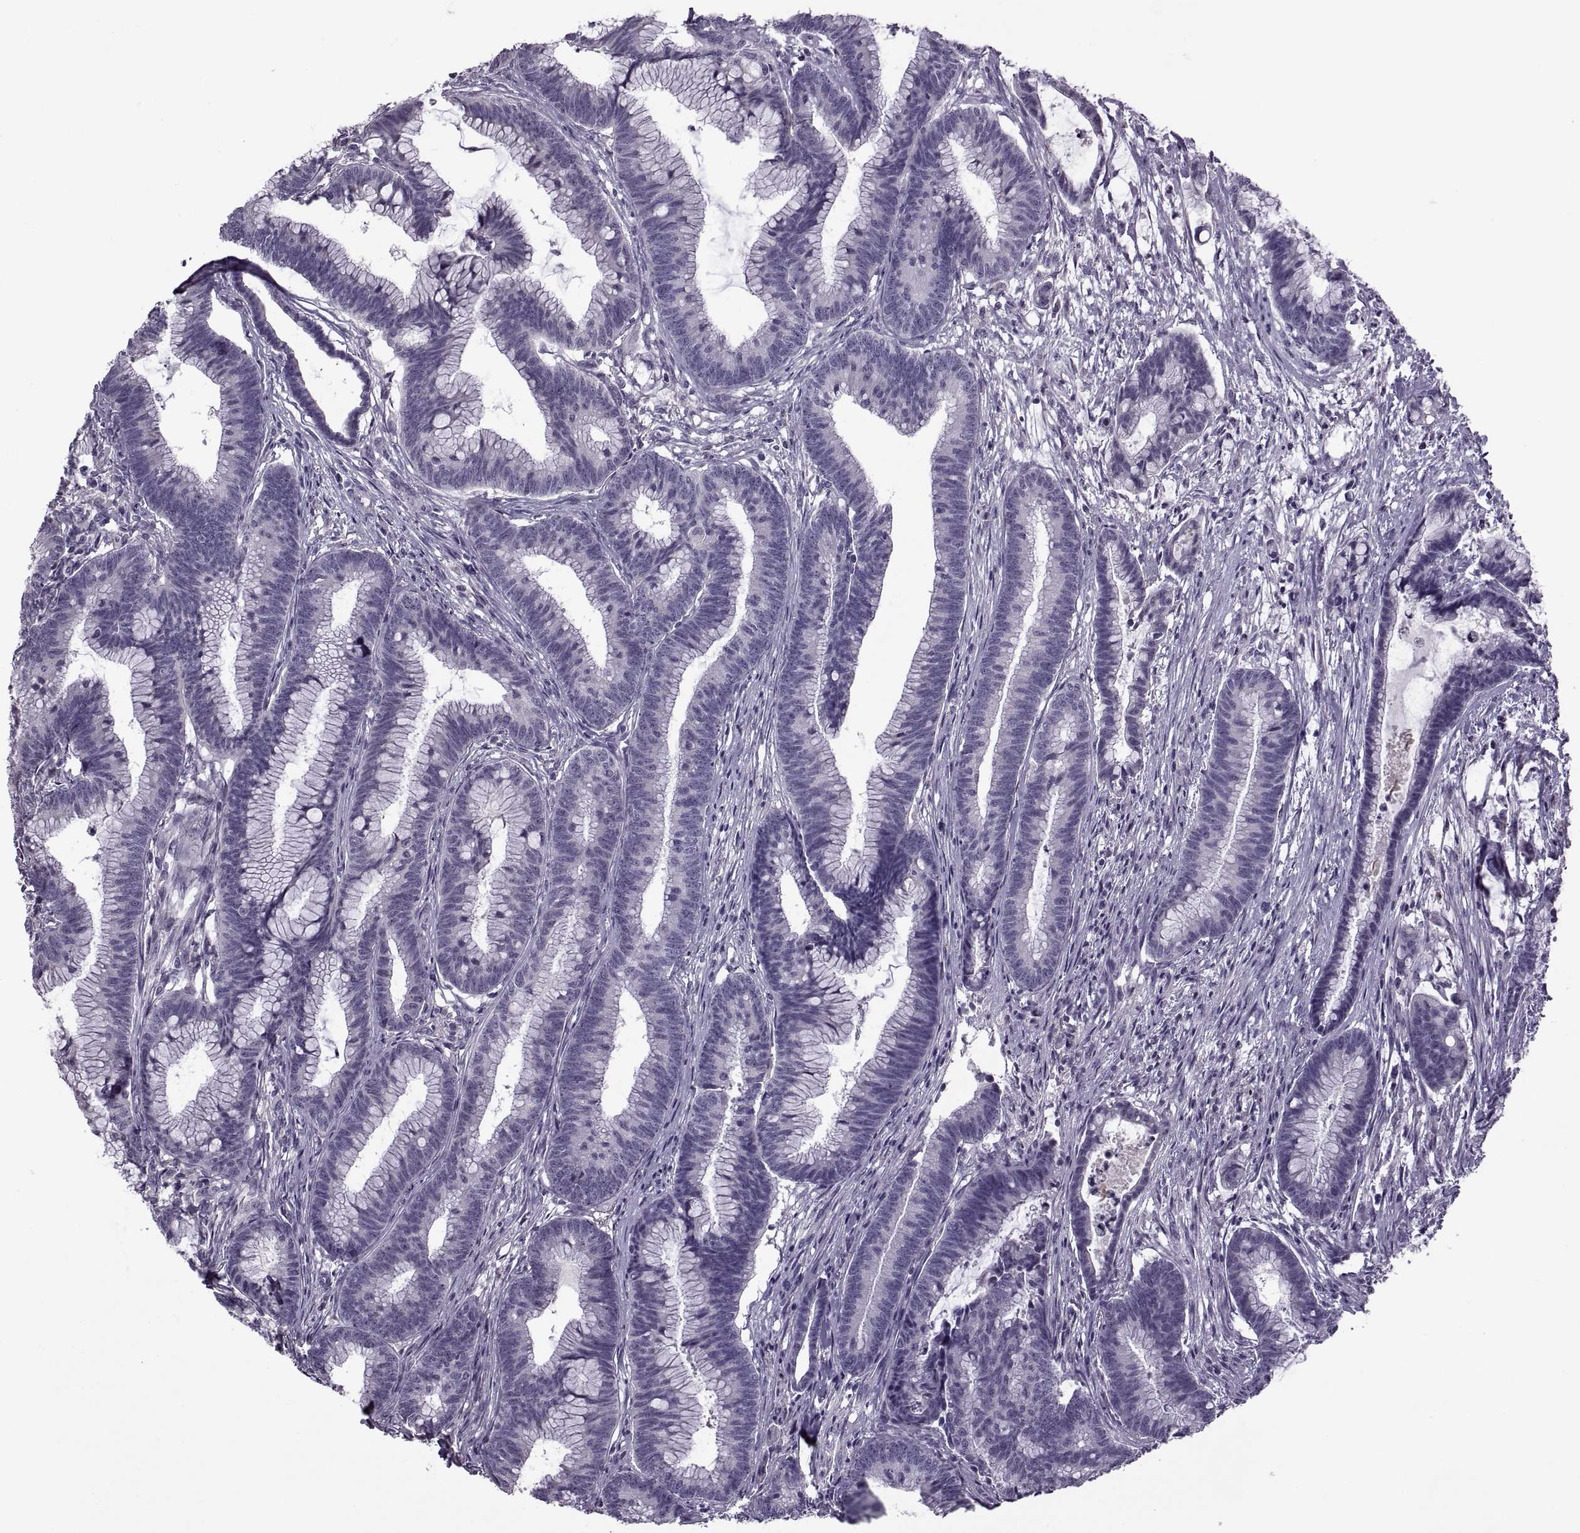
{"staining": {"intensity": "negative", "quantity": "none", "location": "none"}, "tissue": "colorectal cancer", "cell_type": "Tumor cells", "image_type": "cancer", "snomed": [{"axis": "morphology", "description": "Adenocarcinoma, NOS"}, {"axis": "topography", "description": "Colon"}], "caption": "Immunohistochemistry photomicrograph of human colorectal adenocarcinoma stained for a protein (brown), which exhibits no expression in tumor cells.", "gene": "RSPH6A", "patient": {"sex": "female", "age": 78}}